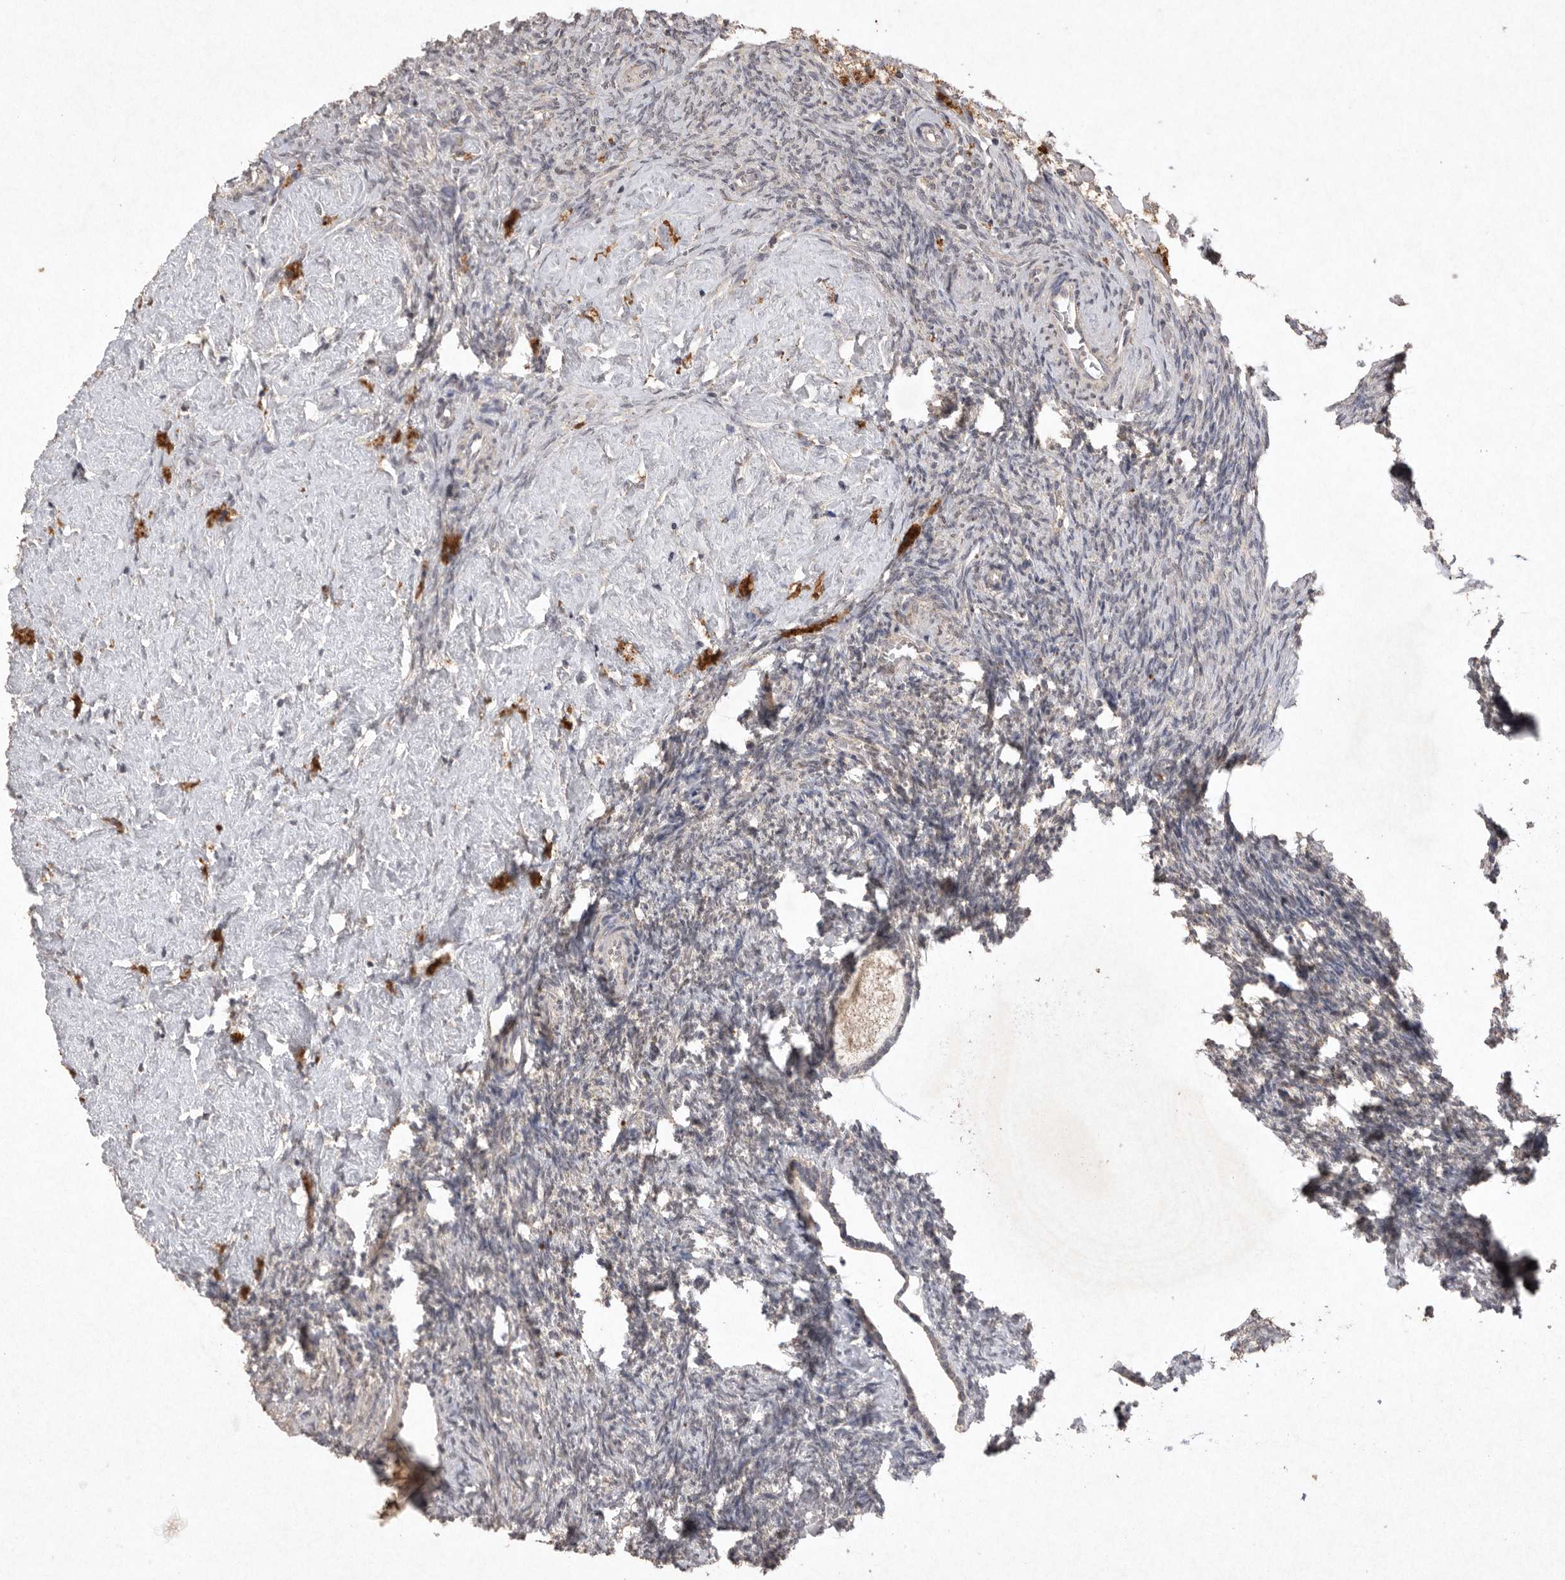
{"staining": {"intensity": "negative", "quantity": "none", "location": "none"}, "tissue": "ovary", "cell_type": "Ovarian stroma cells", "image_type": "normal", "snomed": [{"axis": "morphology", "description": "Normal tissue, NOS"}, {"axis": "topography", "description": "Ovary"}], "caption": "Immunohistochemistry (IHC) of unremarkable ovary exhibits no positivity in ovarian stroma cells. (Immunohistochemistry (IHC), brightfield microscopy, high magnification).", "gene": "APLNR", "patient": {"sex": "female", "age": 41}}